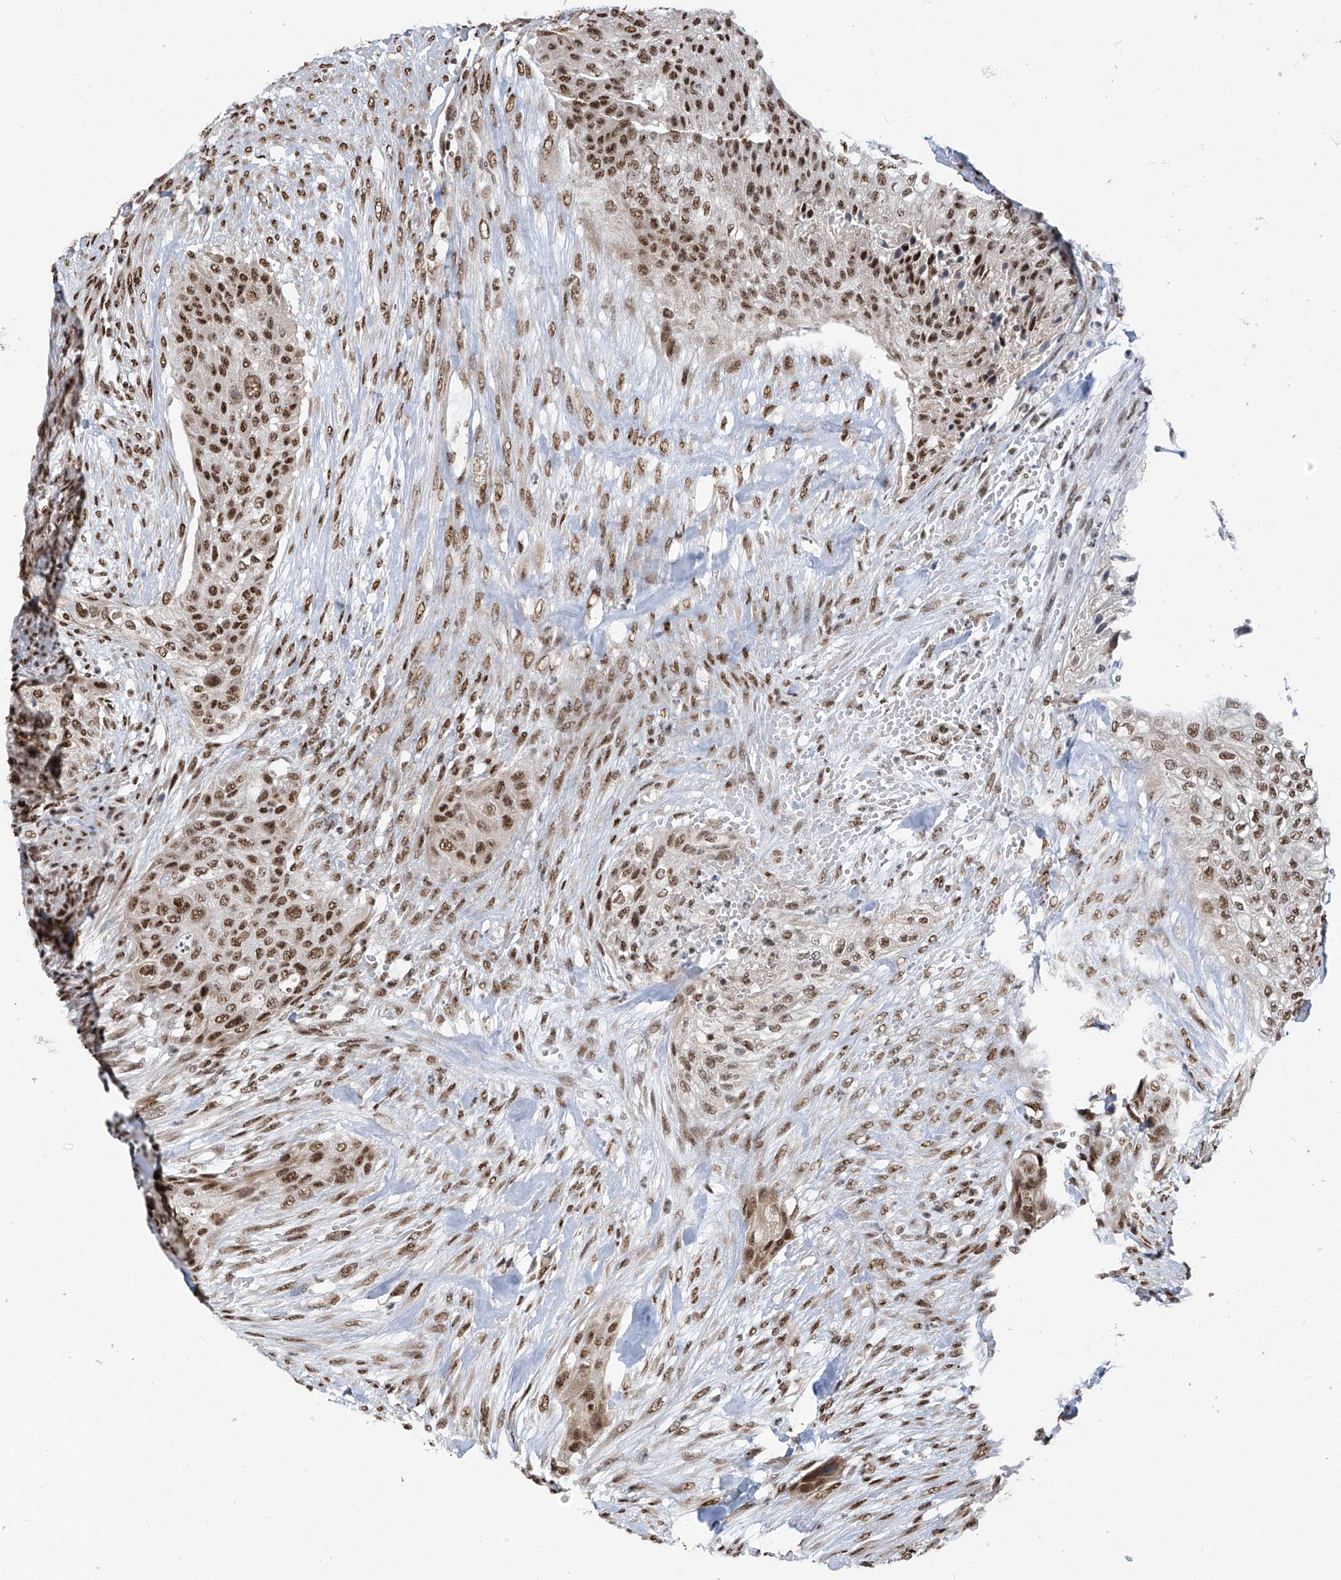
{"staining": {"intensity": "strong", "quantity": ">75%", "location": "nuclear"}, "tissue": "urothelial cancer", "cell_type": "Tumor cells", "image_type": "cancer", "snomed": [{"axis": "morphology", "description": "Urothelial carcinoma, High grade"}, {"axis": "topography", "description": "Urinary bladder"}], "caption": "An IHC micrograph of neoplastic tissue is shown. Protein staining in brown labels strong nuclear positivity in urothelial carcinoma (high-grade) within tumor cells.", "gene": "APLF", "patient": {"sex": "male", "age": 35}}